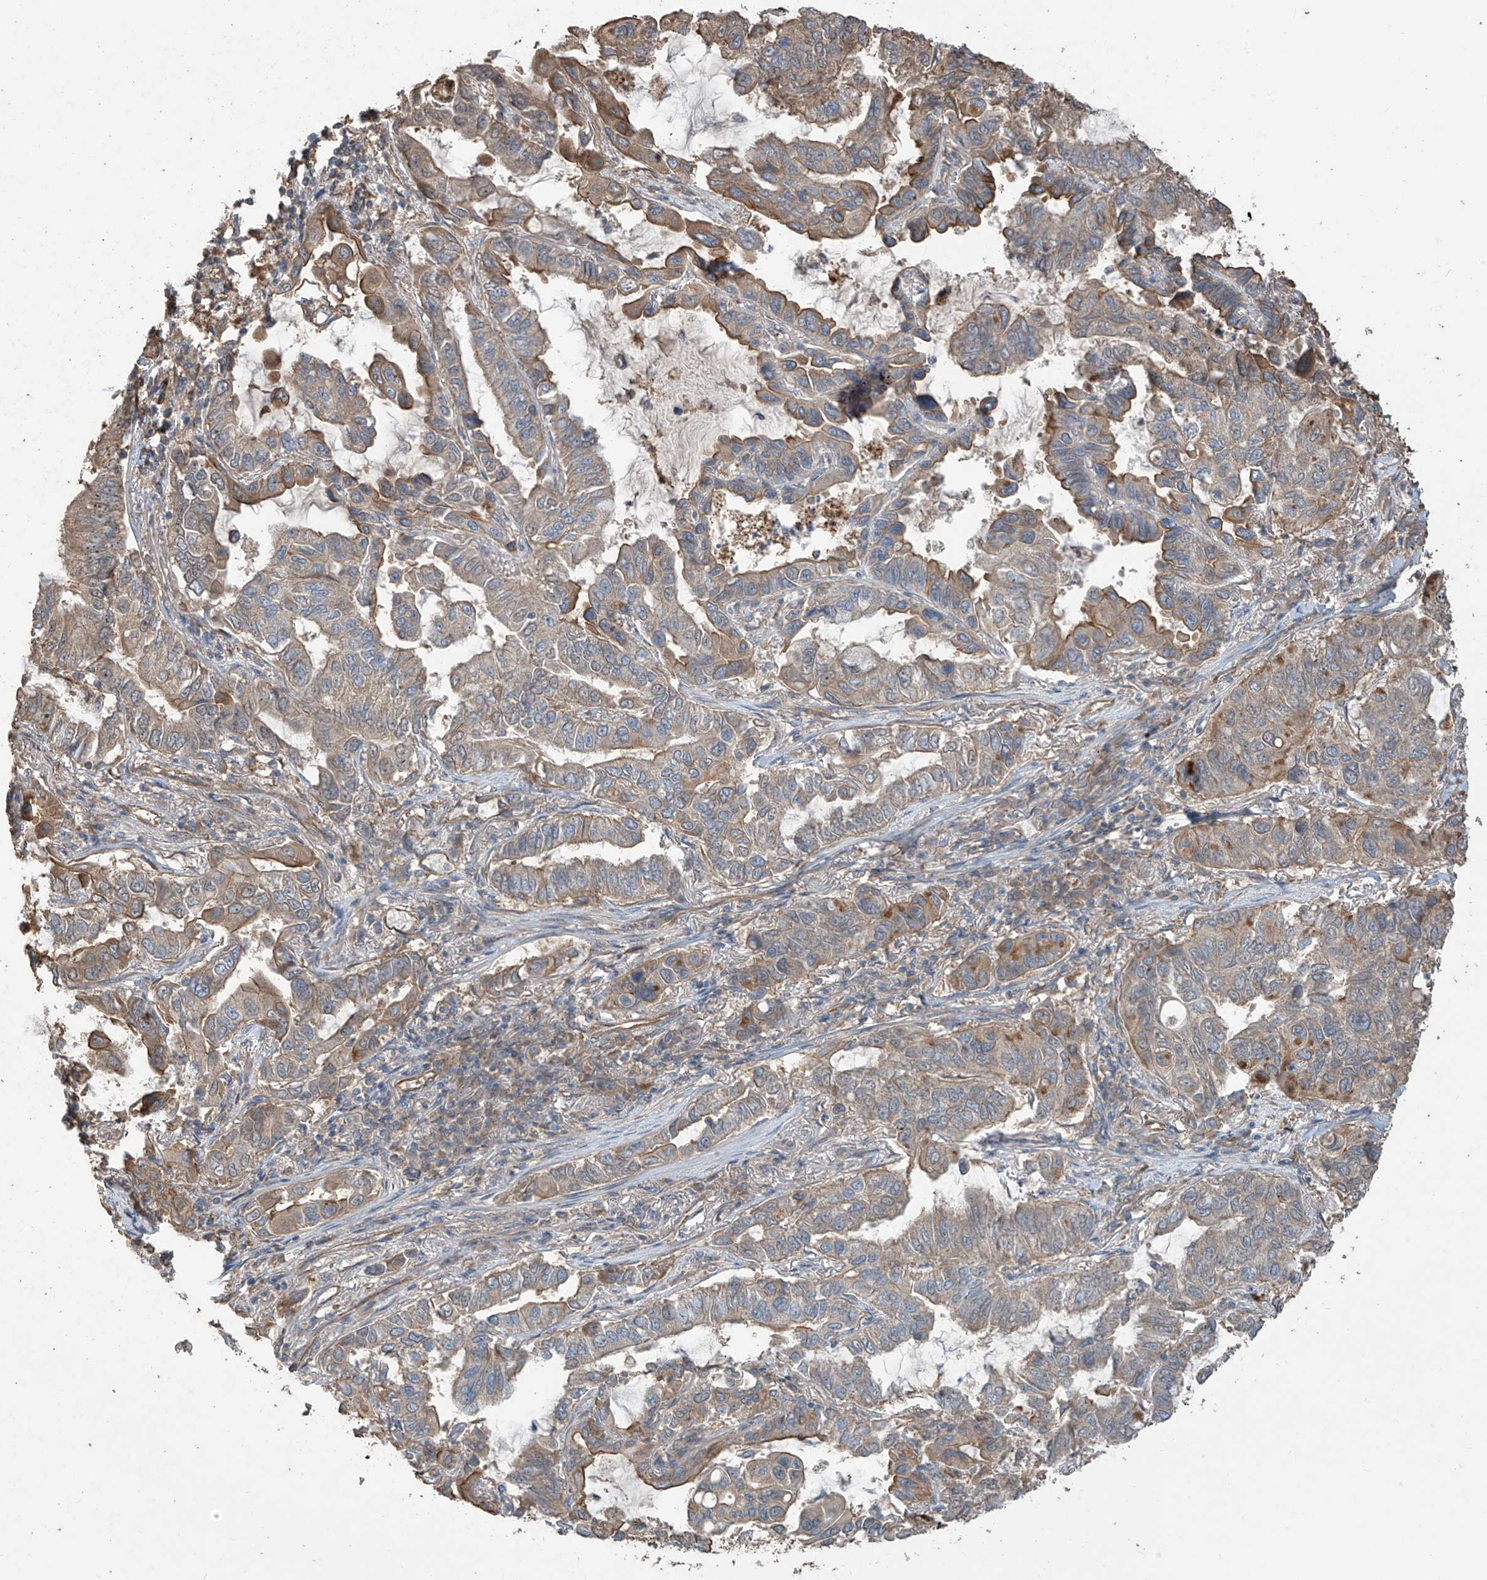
{"staining": {"intensity": "moderate", "quantity": "25%-75%", "location": "cytoplasmic/membranous"}, "tissue": "lung cancer", "cell_type": "Tumor cells", "image_type": "cancer", "snomed": [{"axis": "morphology", "description": "Adenocarcinoma, NOS"}, {"axis": "topography", "description": "Lung"}], "caption": "The immunohistochemical stain labels moderate cytoplasmic/membranous staining in tumor cells of lung cancer tissue. The staining was performed using DAB to visualize the protein expression in brown, while the nuclei were stained in blue with hematoxylin (Magnification: 20x).", "gene": "AGBL5", "patient": {"sex": "male", "age": 64}}